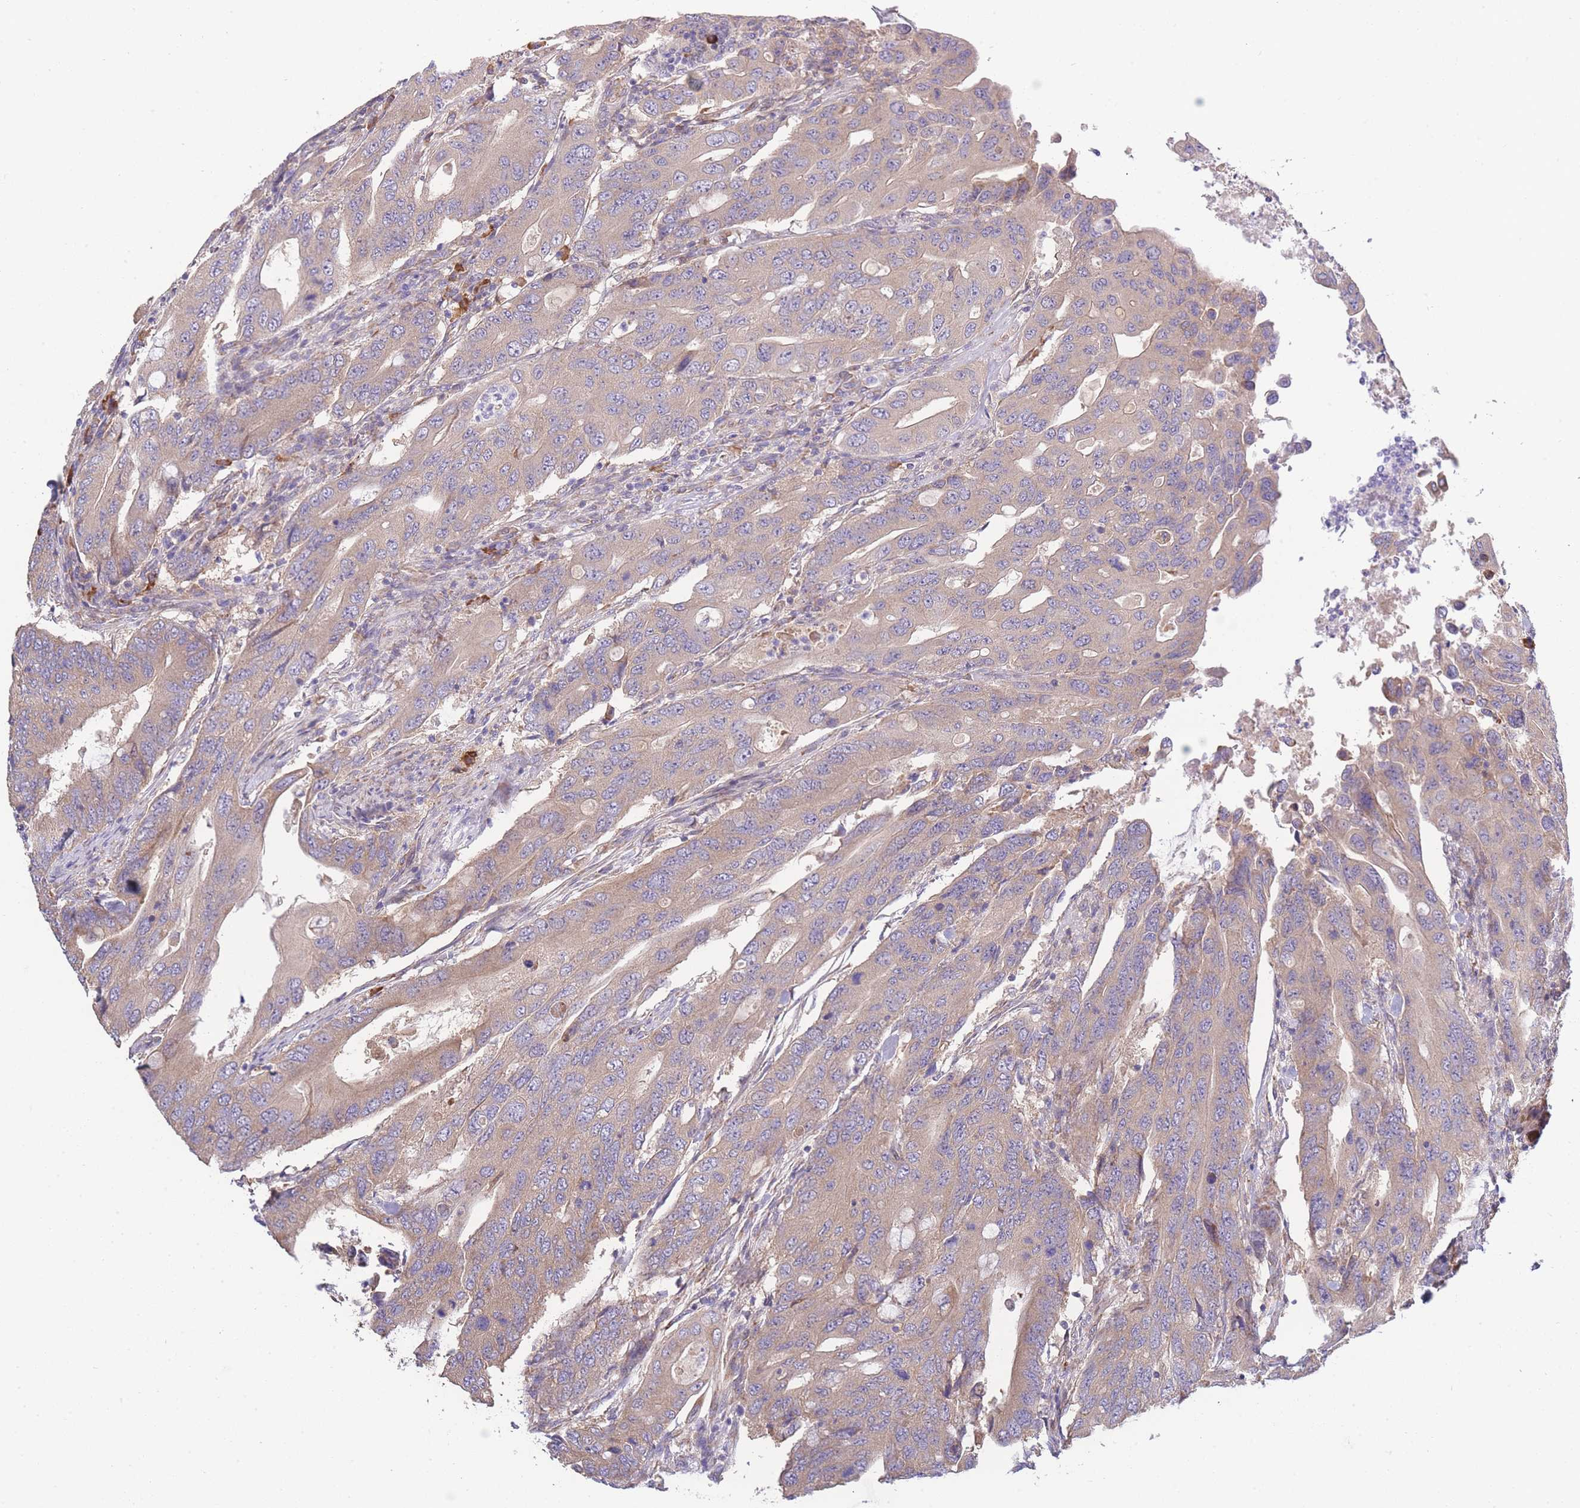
{"staining": {"intensity": "weak", "quantity": ">75%", "location": "cytoplasmic/membranous"}, "tissue": "colorectal cancer", "cell_type": "Tumor cells", "image_type": "cancer", "snomed": [{"axis": "morphology", "description": "Adenocarcinoma, NOS"}, {"axis": "topography", "description": "Colon"}], "caption": "Immunohistochemical staining of human adenocarcinoma (colorectal) exhibits weak cytoplasmic/membranous protein positivity in about >75% of tumor cells.", "gene": "BEX1", "patient": {"sex": "male", "age": 71}}